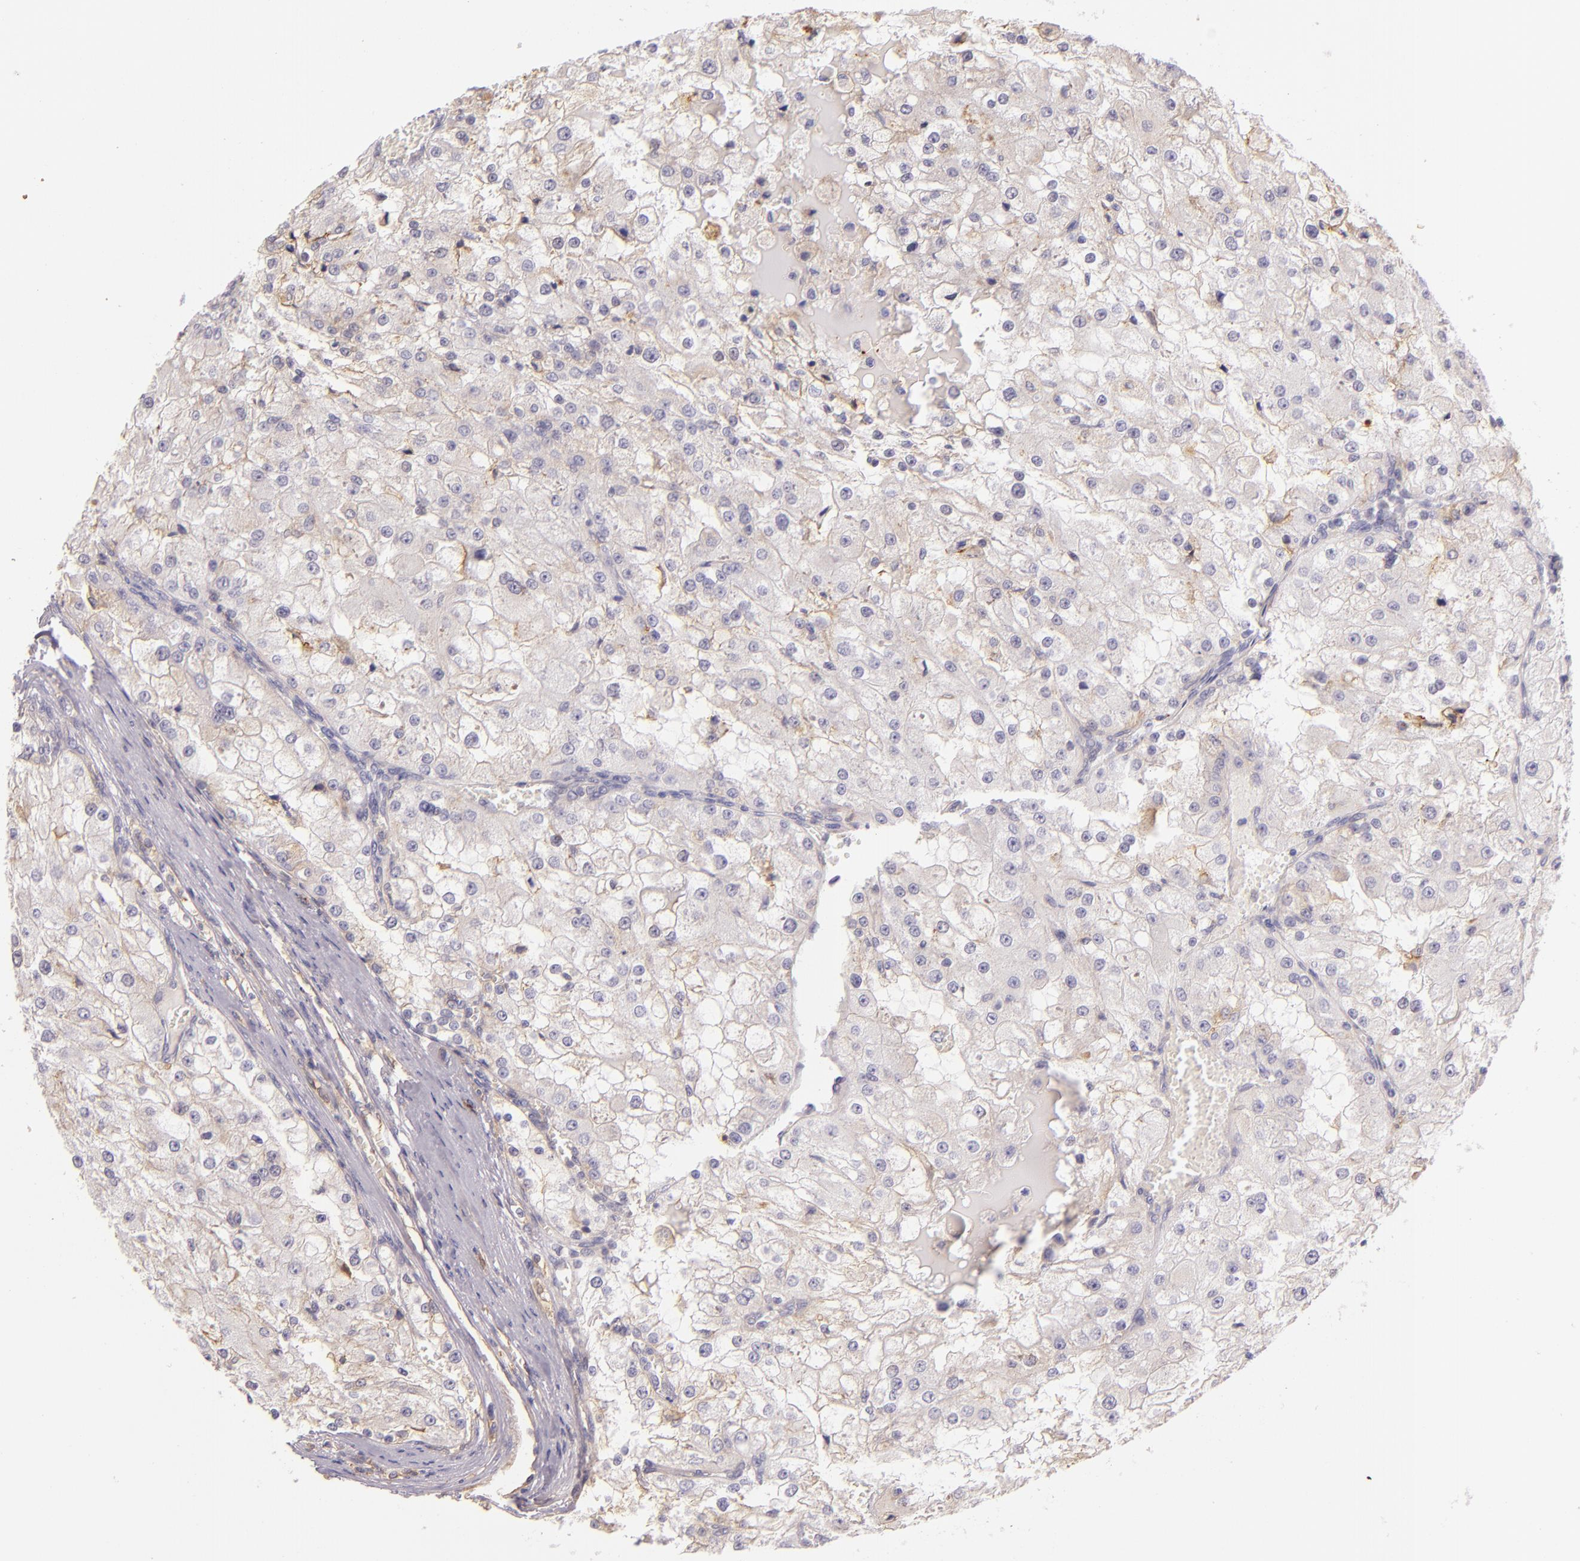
{"staining": {"intensity": "weak", "quantity": "<25%", "location": "cytoplasmic/membranous"}, "tissue": "renal cancer", "cell_type": "Tumor cells", "image_type": "cancer", "snomed": [{"axis": "morphology", "description": "Adenocarcinoma, NOS"}, {"axis": "topography", "description": "Kidney"}], "caption": "Protein analysis of renal adenocarcinoma reveals no significant expression in tumor cells.", "gene": "CTSF", "patient": {"sex": "female", "age": 74}}